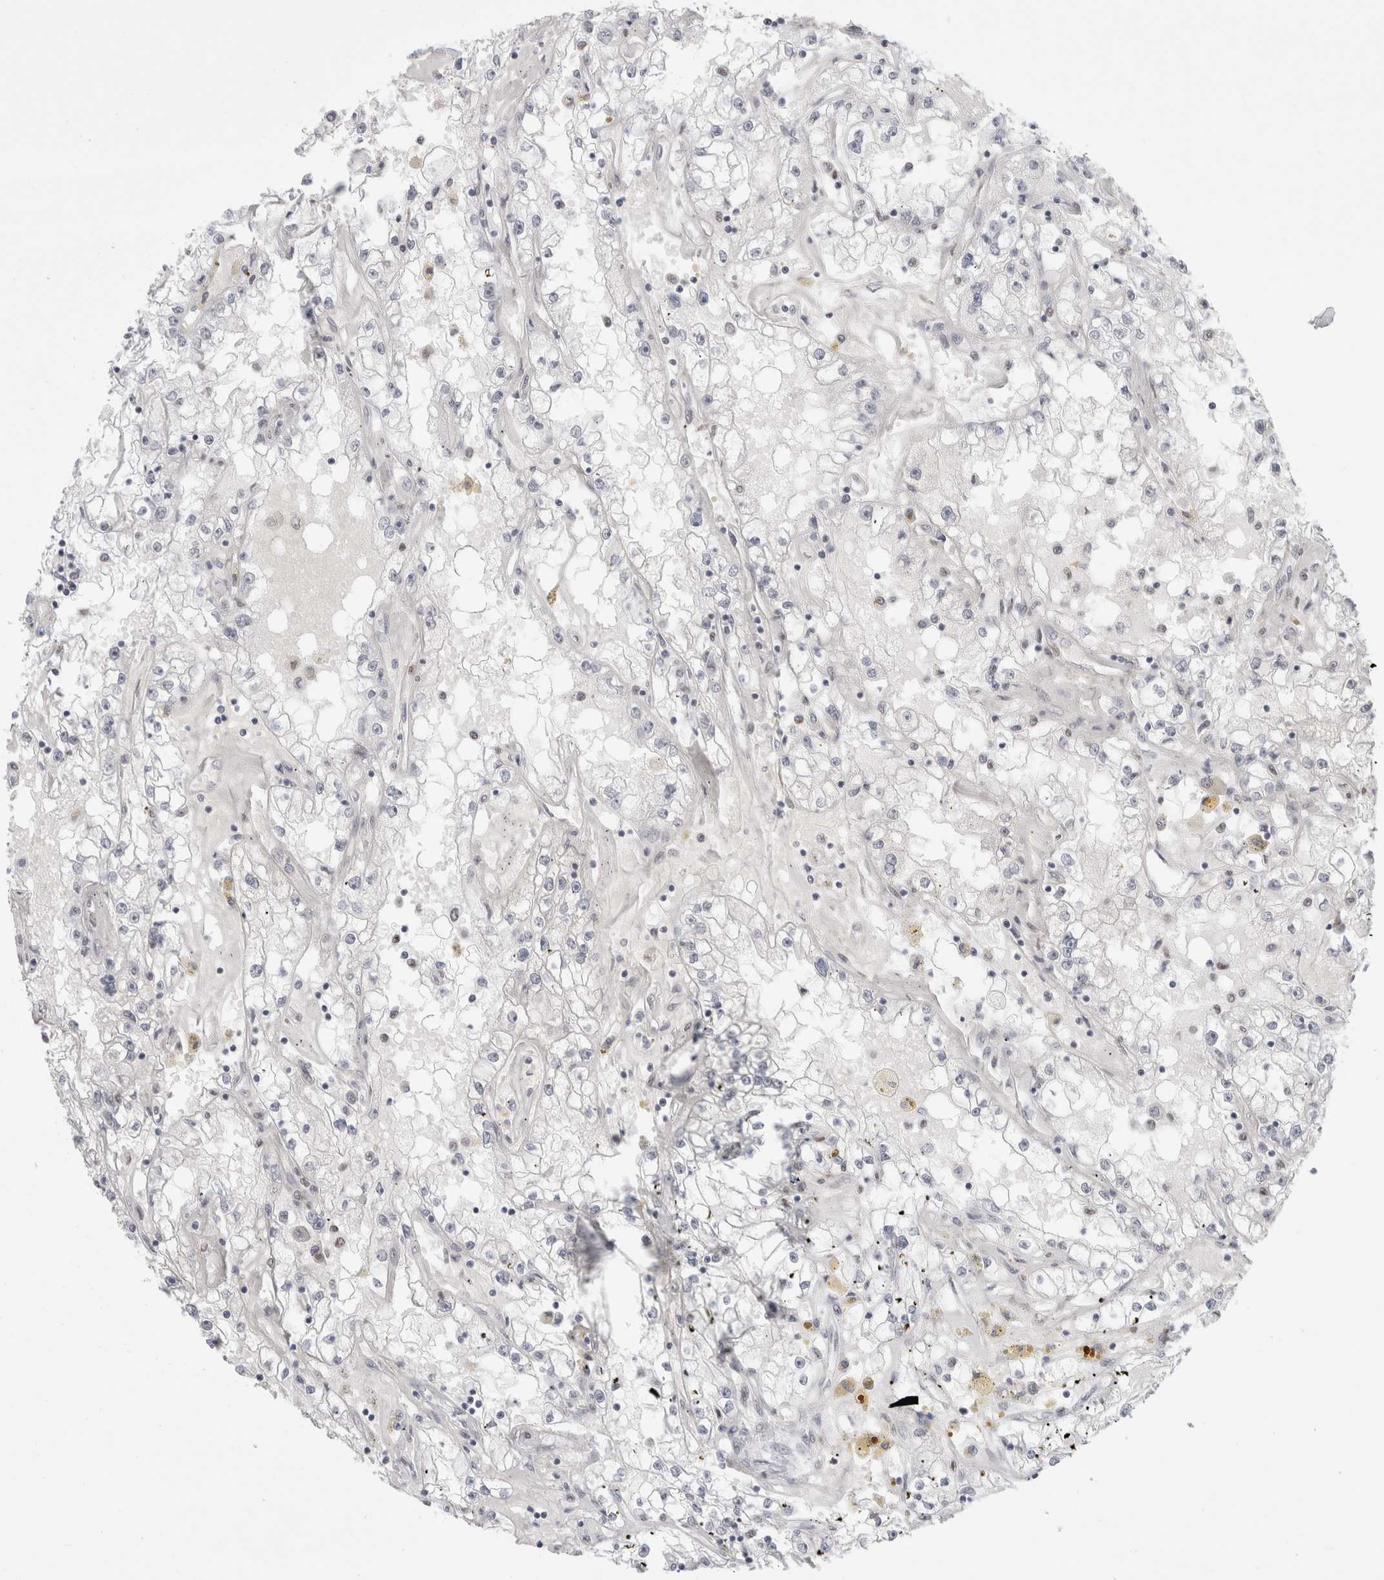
{"staining": {"intensity": "negative", "quantity": "none", "location": "none"}, "tissue": "renal cancer", "cell_type": "Tumor cells", "image_type": "cancer", "snomed": [{"axis": "morphology", "description": "Adenocarcinoma, NOS"}, {"axis": "topography", "description": "Kidney"}], "caption": "Image shows no protein positivity in tumor cells of renal adenocarcinoma tissue.", "gene": "SMARCC1", "patient": {"sex": "male", "age": 56}}